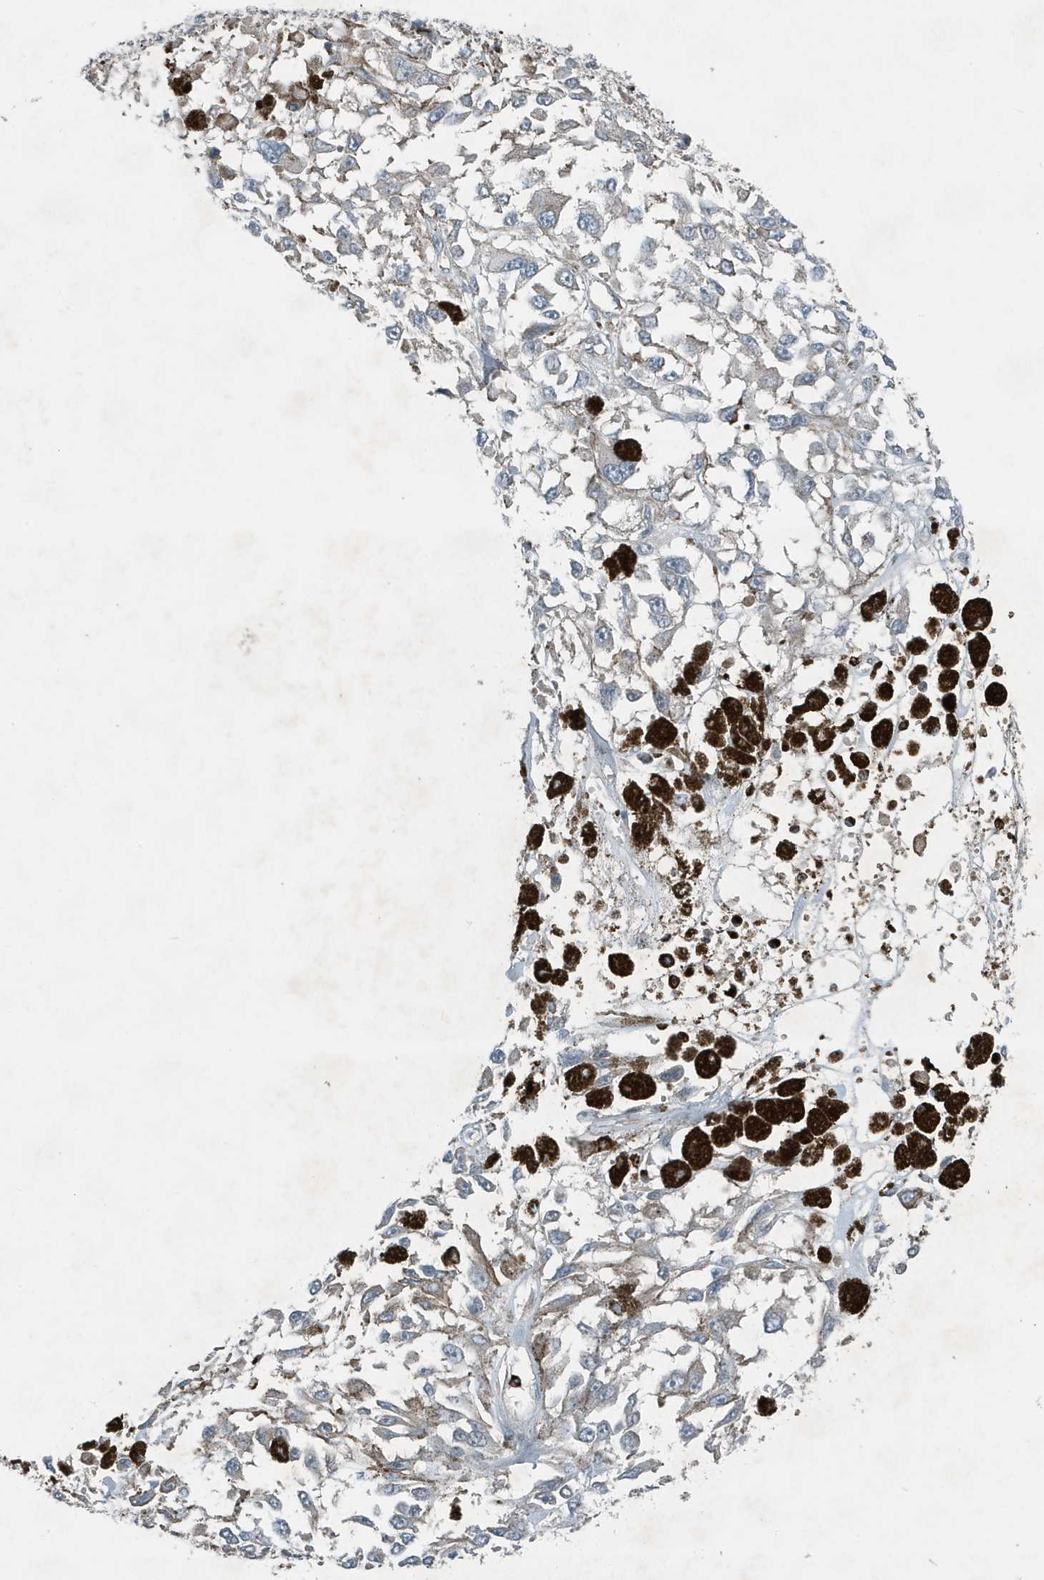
{"staining": {"intensity": "negative", "quantity": "none", "location": "none"}, "tissue": "melanoma", "cell_type": "Tumor cells", "image_type": "cancer", "snomed": [{"axis": "morphology", "description": "Malignant melanoma, Metastatic site"}, {"axis": "topography", "description": "Lymph node"}], "caption": "An image of human malignant melanoma (metastatic site) is negative for staining in tumor cells.", "gene": "DAPP1", "patient": {"sex": "male", "age": 59}}